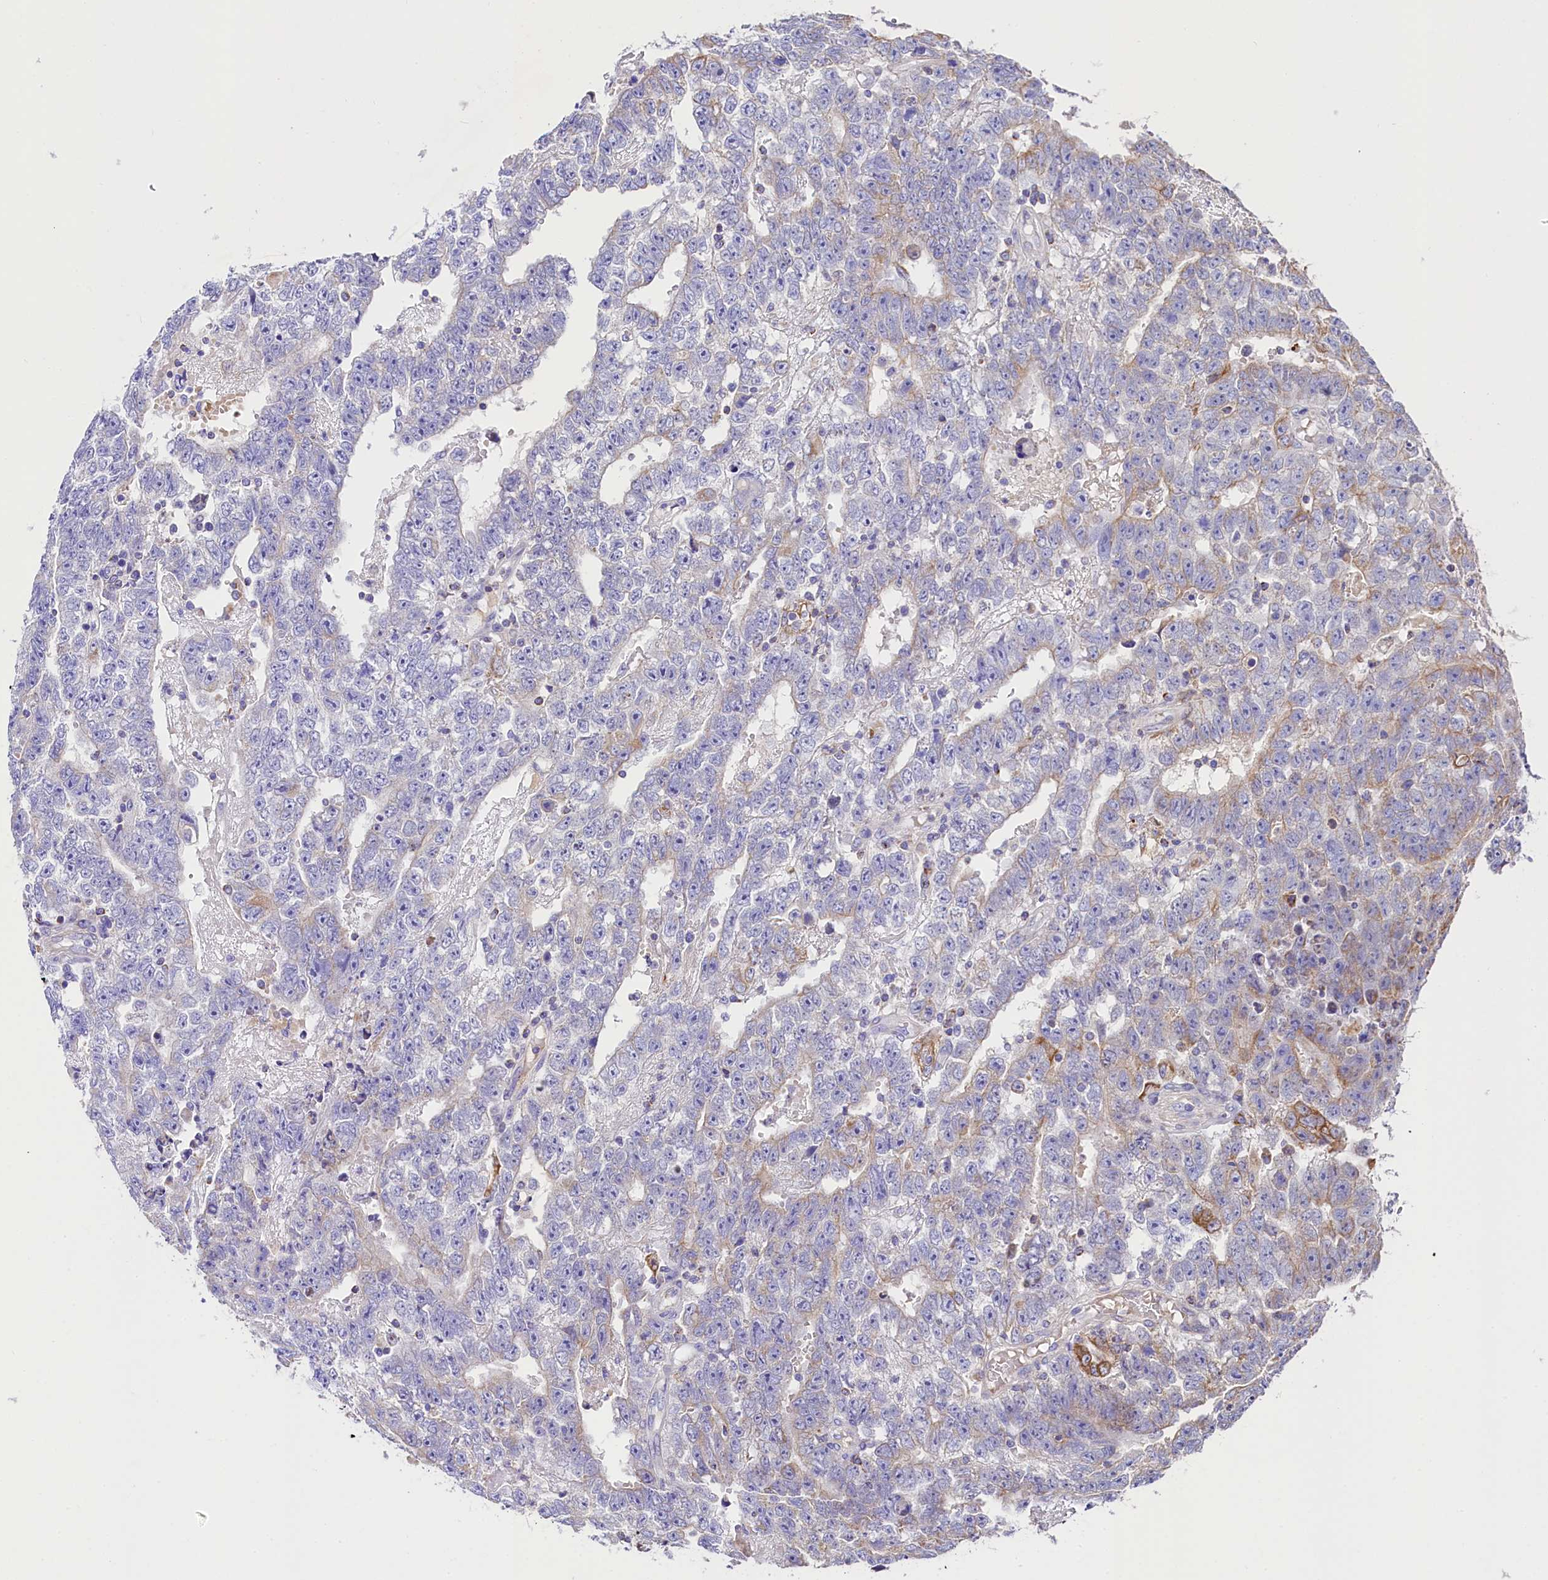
{"staining": {"intensity": "moderate", "quantity": "<25%", "location": "cytoplasmic/membranous"}, "tissue": "testis cancer", "cell_type": "Tumor cells", "image_type": "cancer", "snomed": [{"axis": "morphology", "description": "Carcinoma, Embryonal, NOS"}, {"axis": "topography", "description": "Testis"}], "caption": "A low amount of moderate cytoplasmic/membranous staining is appreciated in approximately <25% of tumor cells in embryonal carcinoma (testis) tissue.", "gene": "CLYBL", "patient": {"sex": "male", "age": 25}}